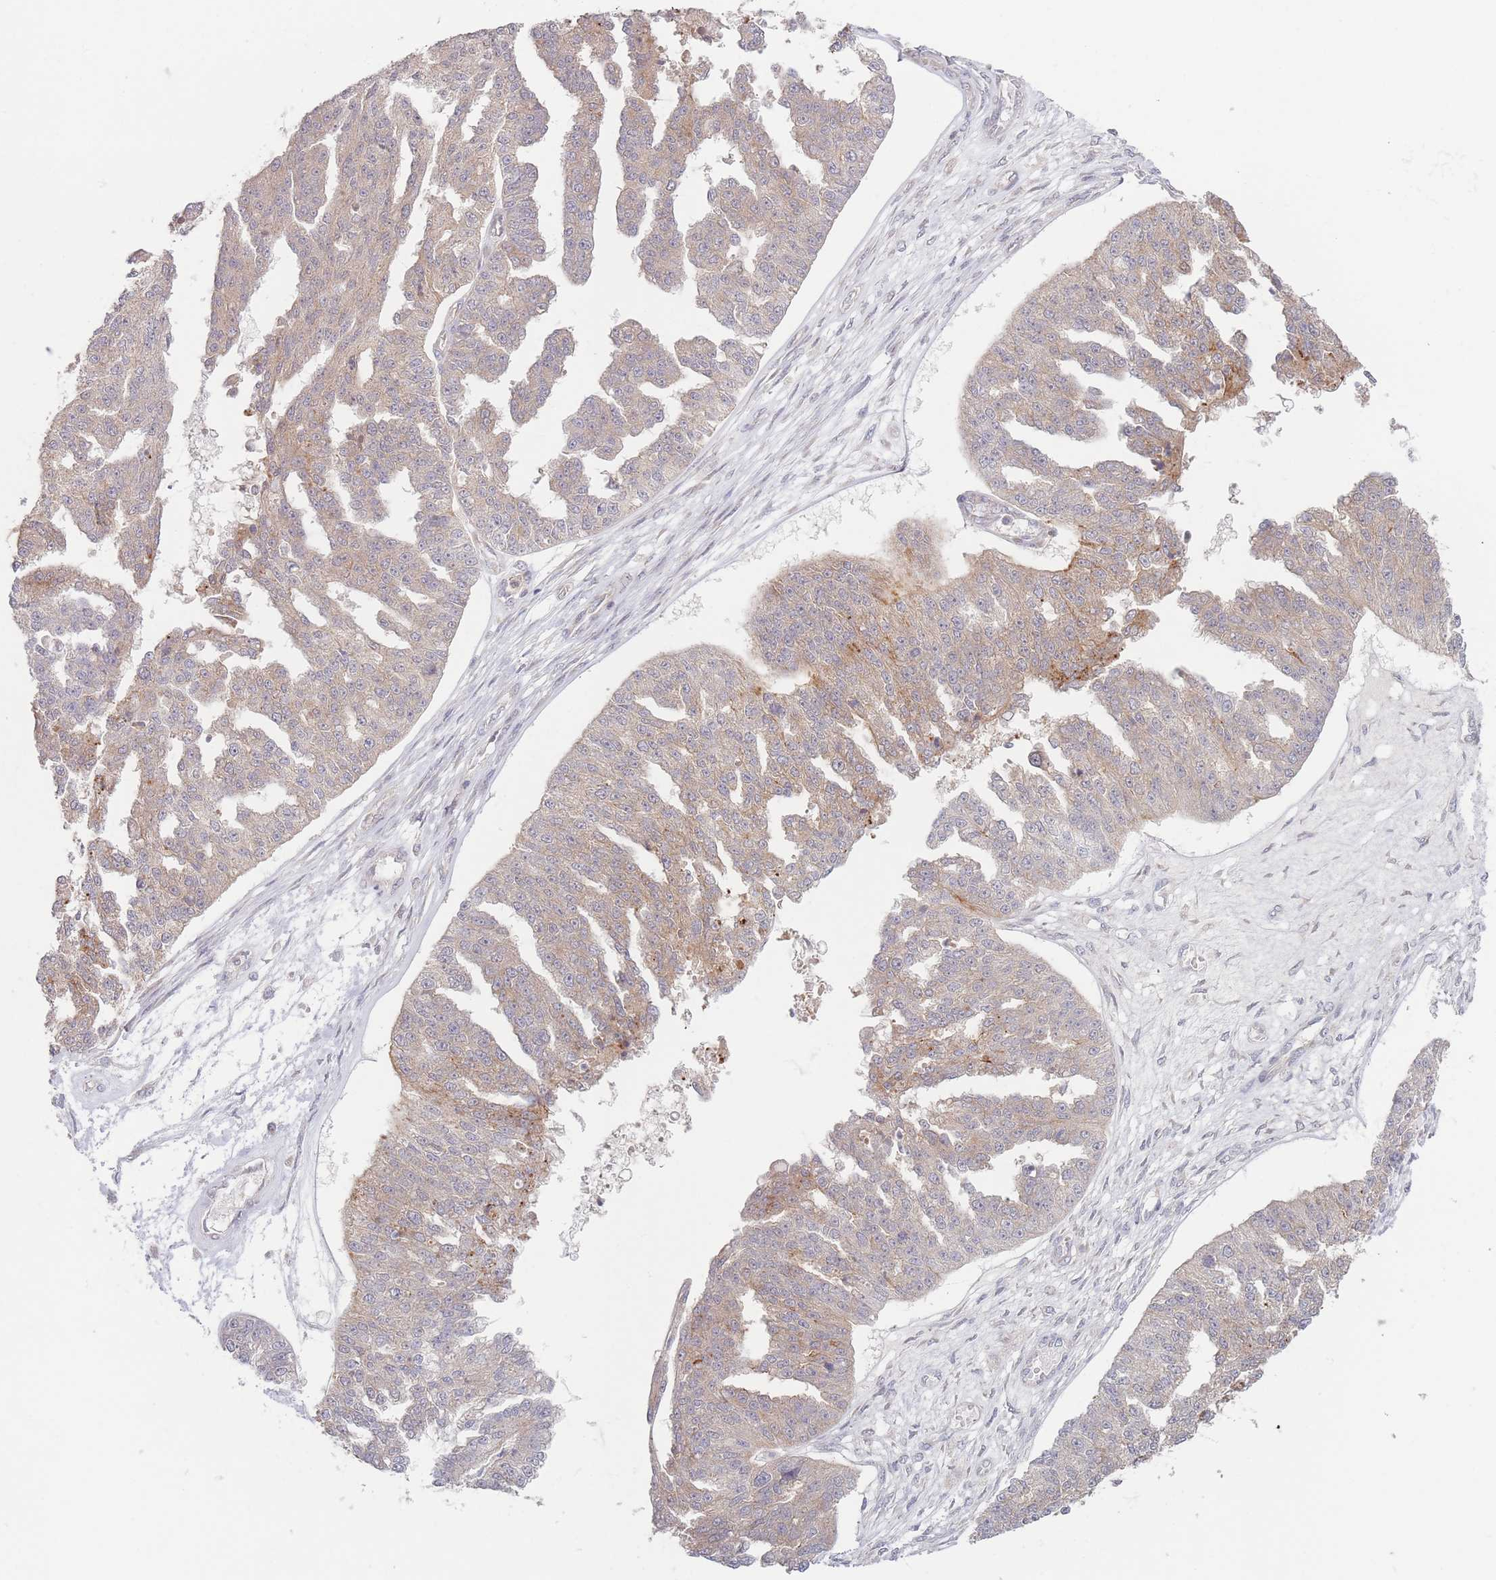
{"staining": {"intensity": "weak", "quantity": "25%-75%", "location": "cytoplasmic/membranous"}, "tissue": "ovarian cancer", "cell_type": "Tumor cells", "image_type": "cancer", "snomed": [{"axis": "morphology", "description": "Cystadenocarcinoma, serous, NOS"}, {"axis": "topography", "description": "Ovary"}], "caption": "Brown immunohistochemical staining in human ovarian serous cystadenocarcinoma demonstrates weak cytoplasmic/membranous expression in approximately 25%-75% of tumor cells.", "gene": "PPM1A", "patient": {"sex": "female", "age": 58}}